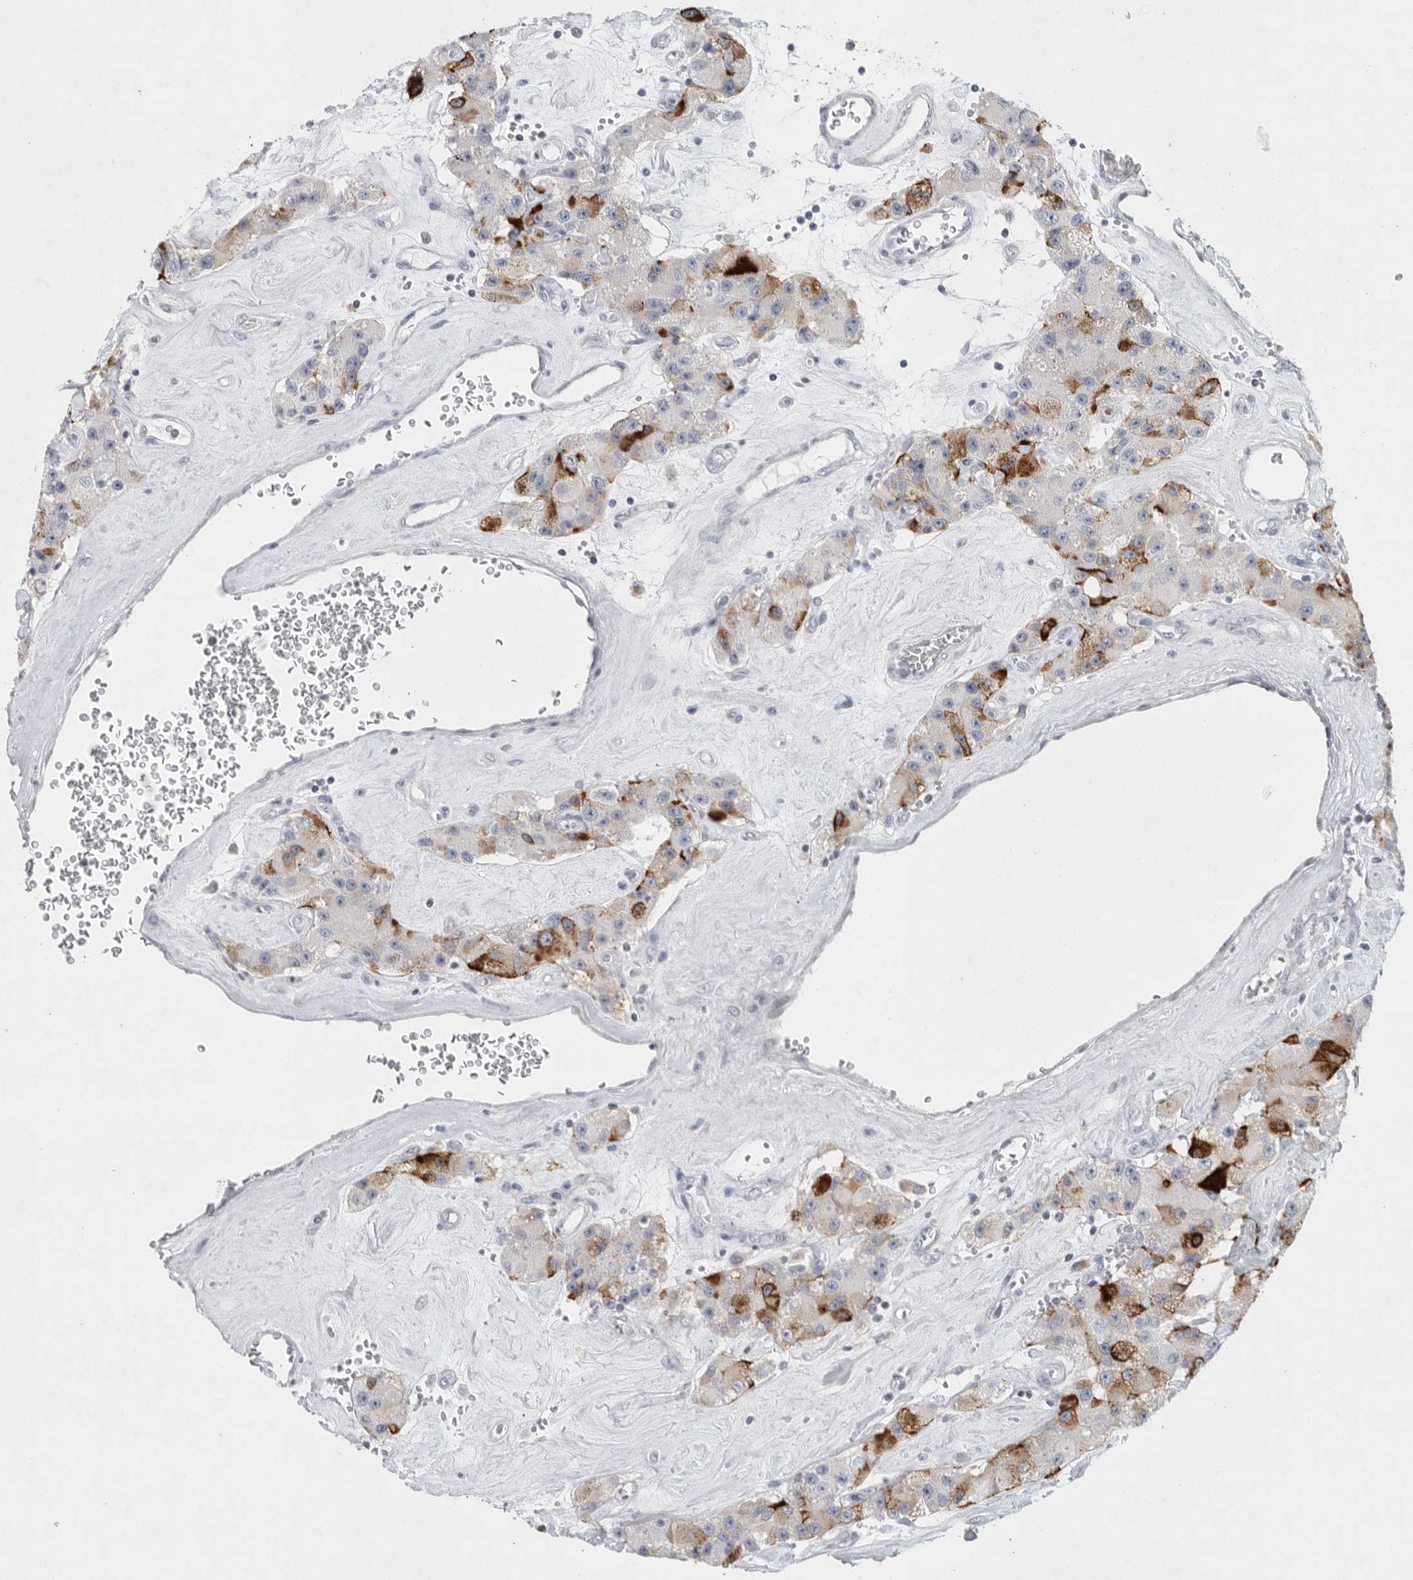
{"staining": {"intensity": "moderate", "quantity": "<25%", "location": "cytoplasmic/membranous"}, "tissue": "carcinoid", "cell_type": "Tumor cells", "image_type": "cancer", "snomed": [{"axis": "morphology", "description": "Carcinoid, malignant, NOS"}, {"axis": "topography", "description": "Pancreas"}], "caption": "A histopathology image showing moderate cytoplasmic/membranous positivity in approximately <25% of tumor cells in carcinoid, as visualized by brown immunohistochemical staining.", "gene": "TMEM69", "patient": {"sex": "male", "age": 41}}